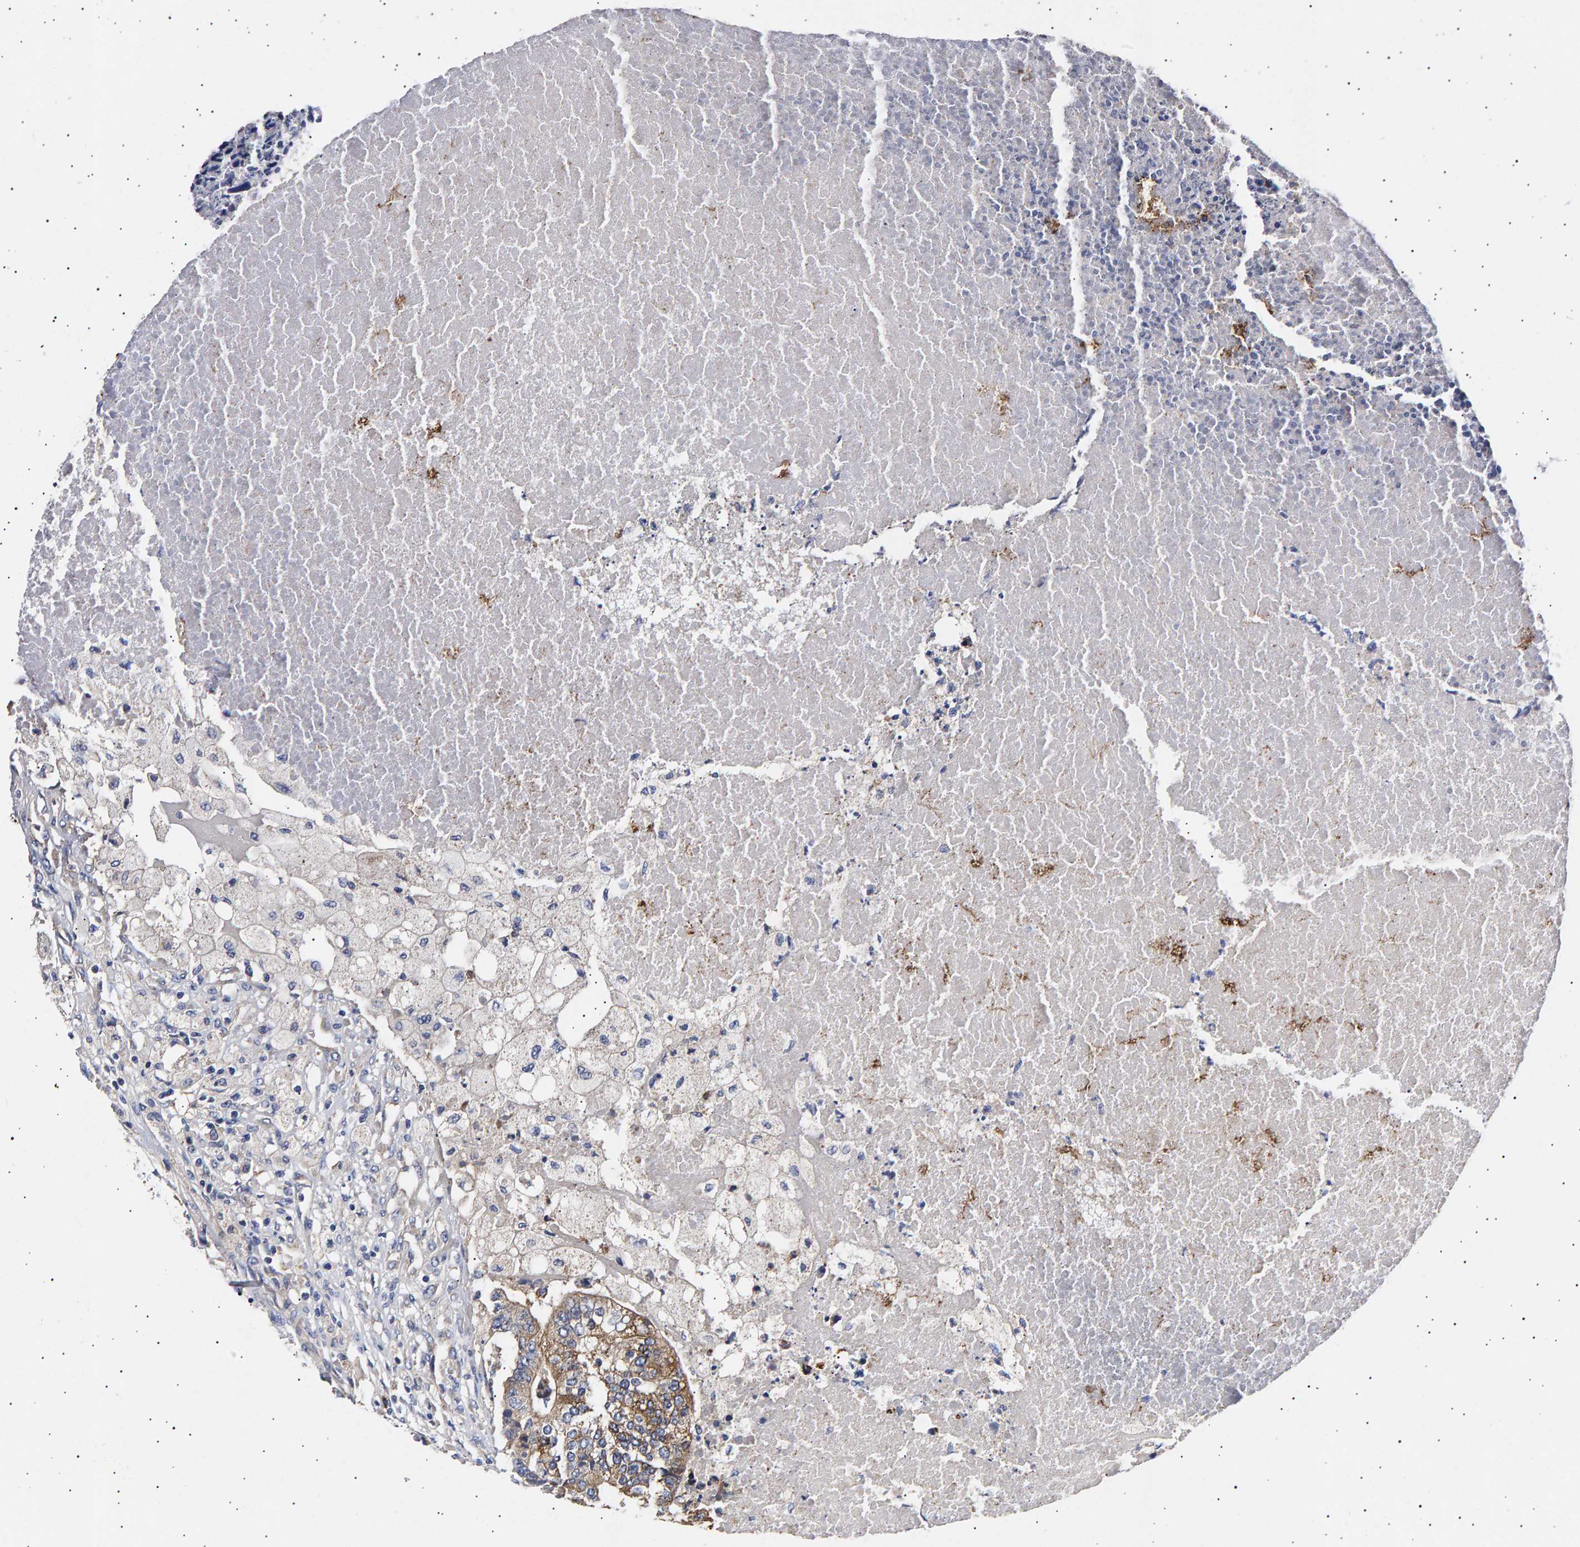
{"staining": {"intensity": "moderate", "quantity": ">75%", "location": "cytoplasmic/membranous"}, "tissue": "colorectal cancer", "cell_type": "Tumor cells", "image_type": "cancer", "snomed": [{"axis": "morphology", "description": "Adenocarcinoma, NOS"}, {"axis": "topography", "description": "Colon"}], "caption": "IHC staining of colorectal cancer, which displays medium levels of moderate cytoplasmic/membranous staining in about >75% of tumor cells indicating moderate cytoplasmic/membranous protein positivity. The staining was performed using DAB (3,3'-diaminobenzidine) (brown) for protein detection and nuclei were counterstained in hematoxylin (blue).", "gene": "ANKRD40", "patient": {"sex": "female", "age": 67}}